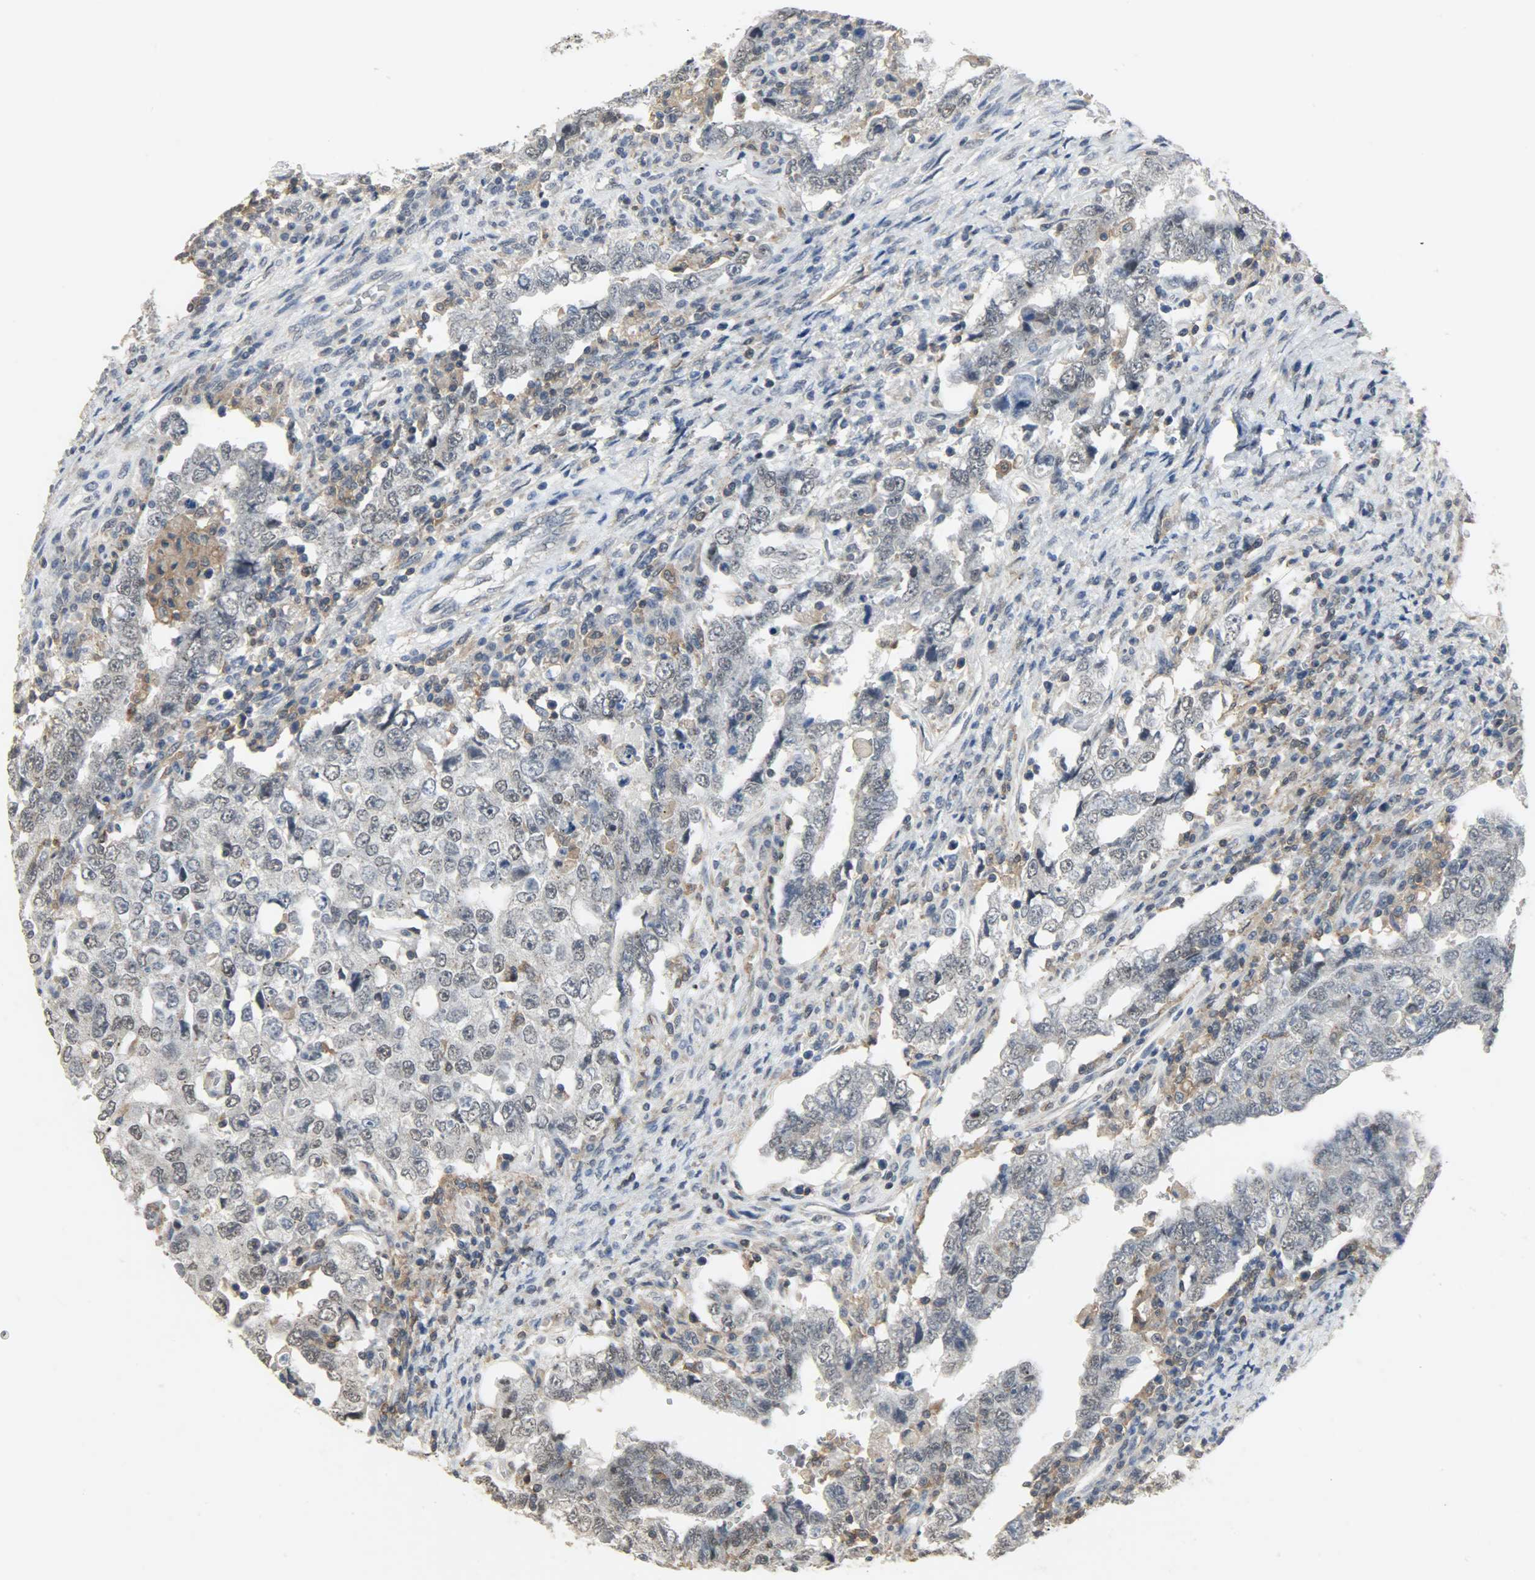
{"staining": {"intensity": "negative", "quantity": "none", "location": "none"}, "tissue": "testis cancer", "cell_type": "Tumor cells", "image_type": "cancer", "snomed": [{"axis": "morphology", "description": "Carcinoma, Embryonal, NOS"}, {"axis": "topography", "description": "Testis"}], "caption": "This image is of testis cancer (embryonal carcinoma) stained with IHC to label a protein in brown with the nuclei are counter-stained blue. There is no staining in tumor cells.", "gene": "SKAP2", "patient": {"sex": "male", "age": 26}}